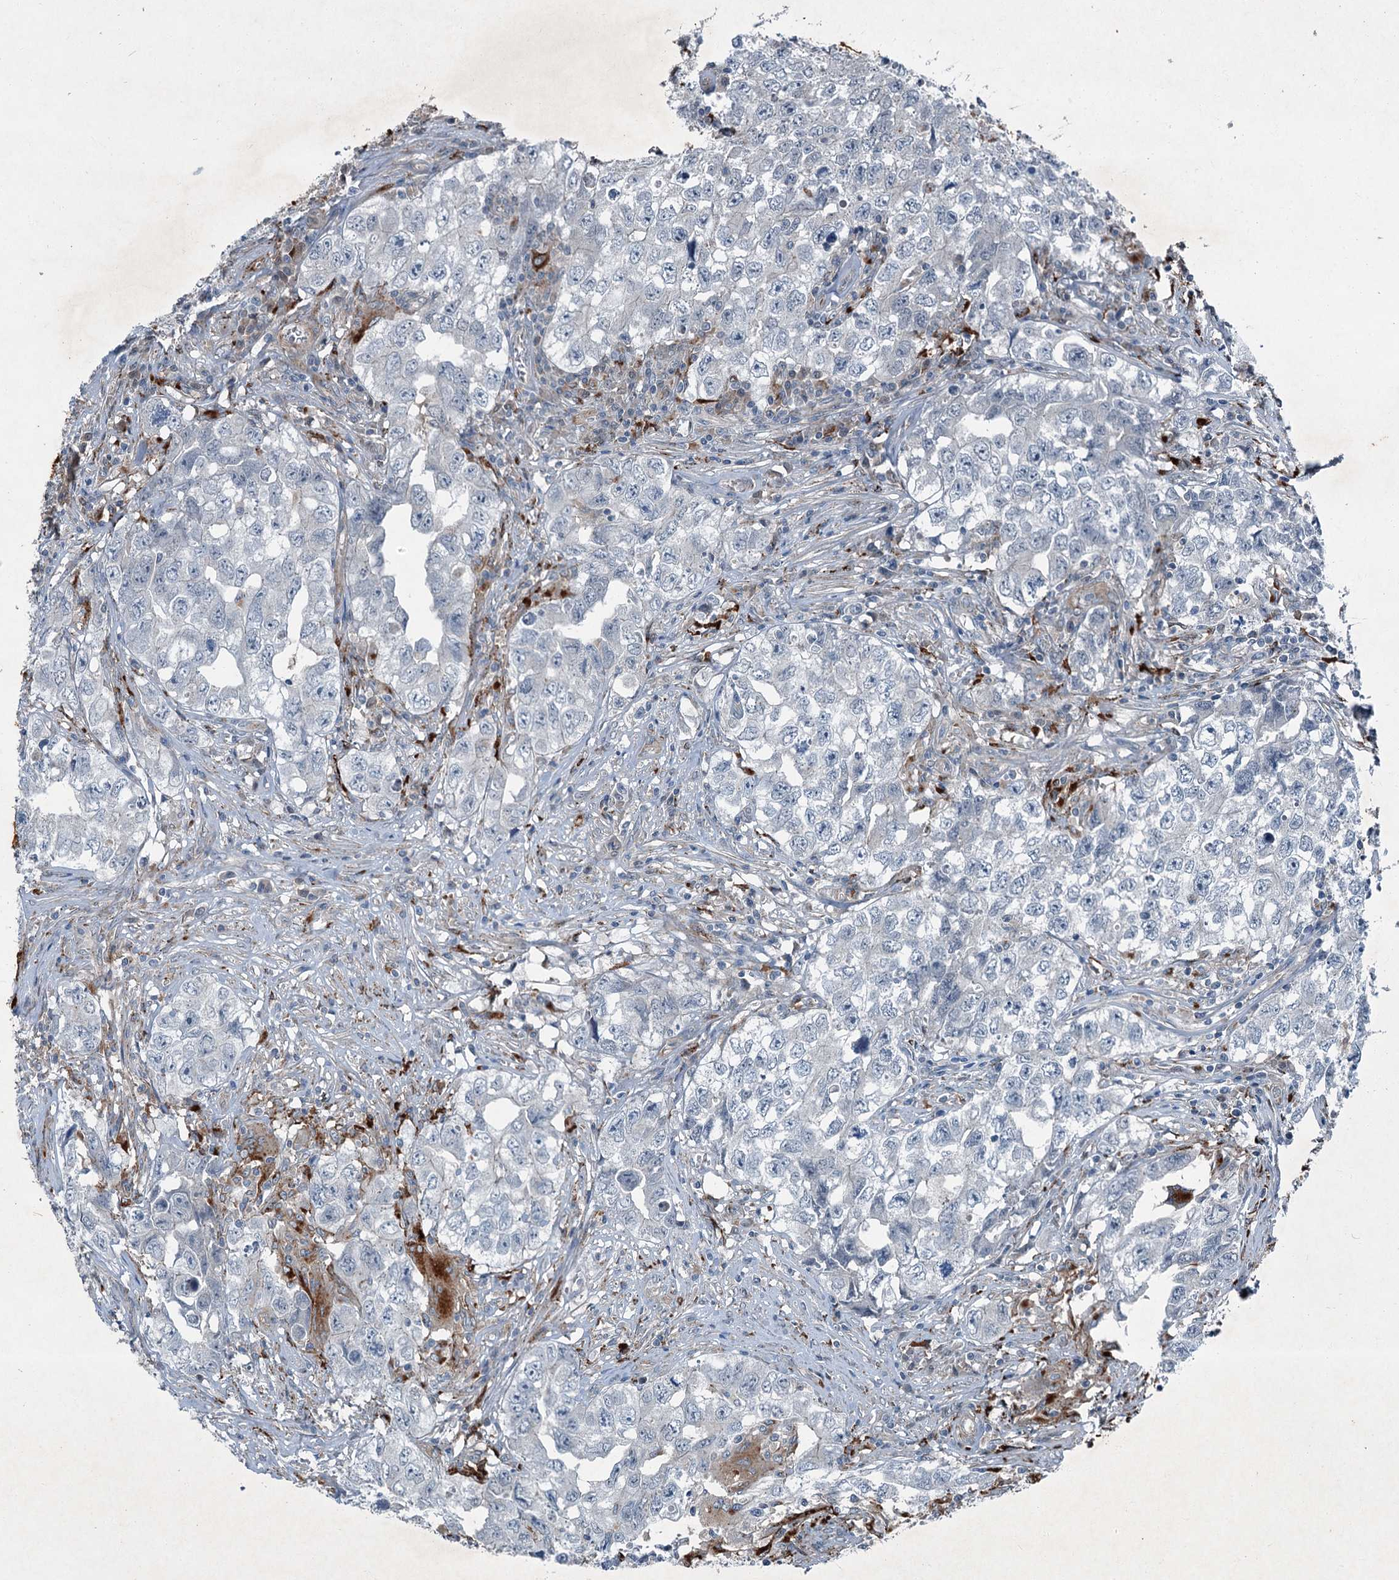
{"staining": {"intensity": "negative", "quantity": "none", "location": "none"}, "tissue": "testis cancer", "cell_type": "Tumor cells", "image_type": "cancer", "snomed": [{"axis": "morphology", "description": "Seminoma, NOS"}, {"axis": "morphology", "description": "Carcinoma, Embryonal, NOS"}, {"axis": "topography", "description": "Testis"}], "caption": "A histopathology image of embryonal carcinoma (testis) stained for a protein exhibits no brown staining in tumor cells.", "gene": "AXL", "patient": {"sex": "male", "age": 43}}